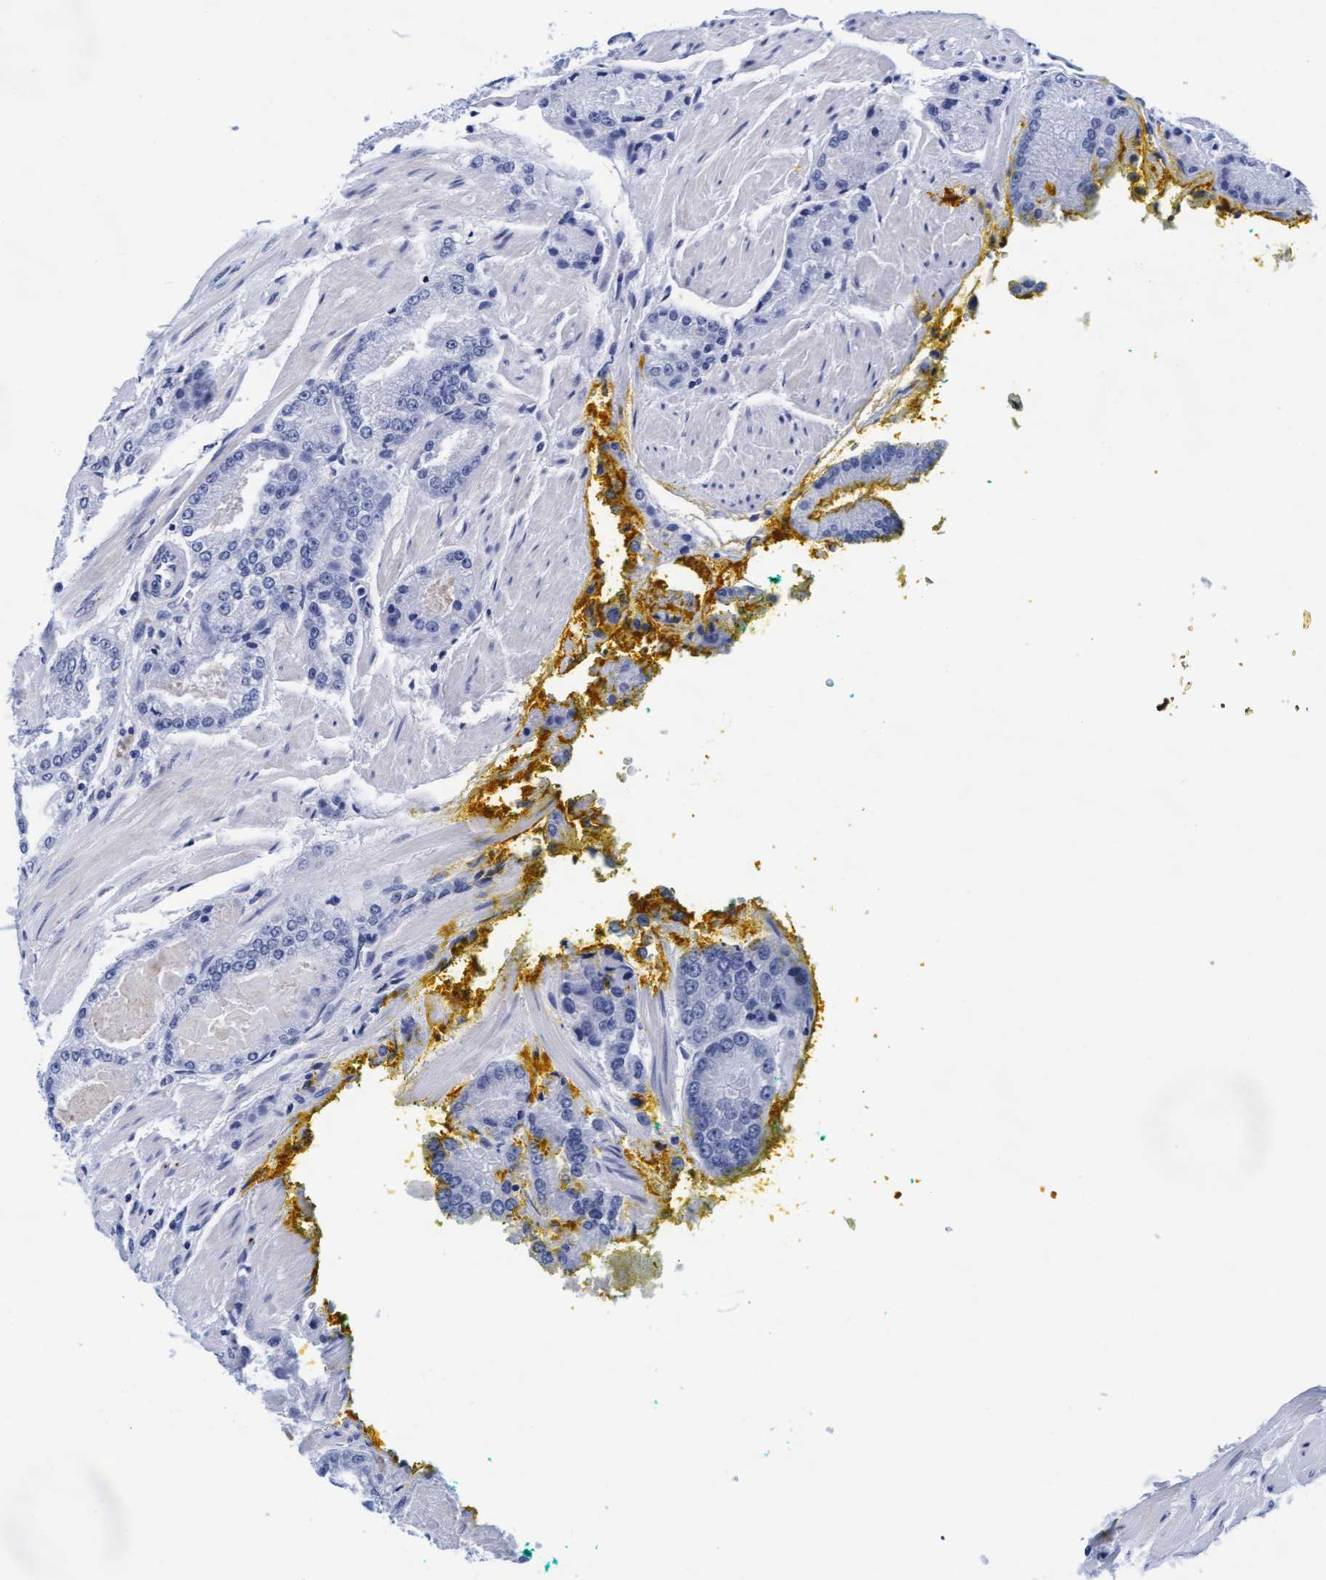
{"staining": {"intensity": "negative", "quantity": "none", "location": "none"}, "tissue": "prostate cancer", "cell_type": "Tumor cells", "image_type": "cancer", "snomed": [{"axis": "morphology", "description": "Adenocarcinoma, High grade"}, {"axis": "topography", "description": "Prostate"}], "caption": "Prostate cancer stained for a protein using immunohistochemistry reveals no positivity tumor cells.", "gene": "ARSG", "patient": {"sex": "male", "age": 50}}